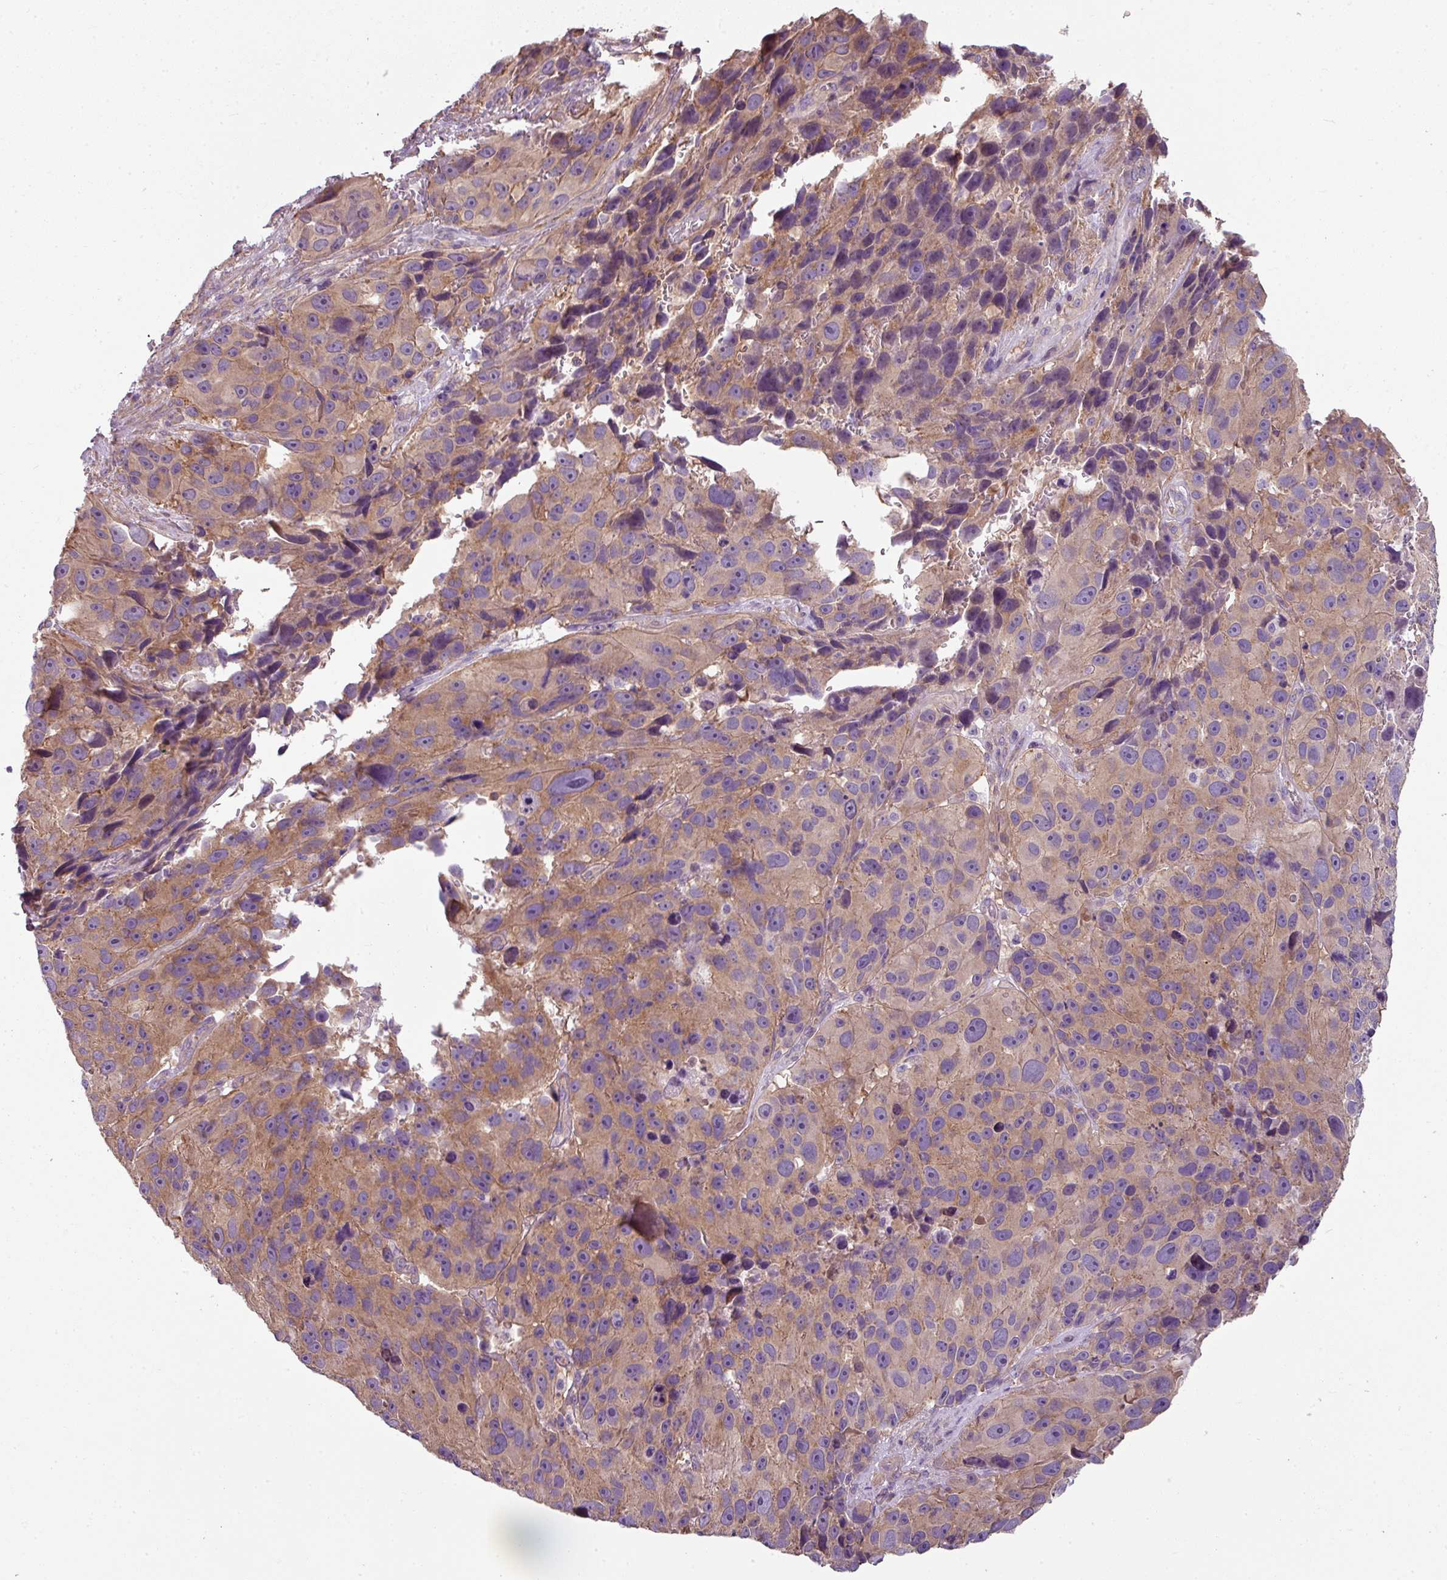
{"staining": {"intensity": "moderate", "quantity": "25%-75%", "location": "cytoplasmic/membranous"}, "tissue": "melanoma", "cell_type": "Tumor cells", "image_type": "cancer", "snomed": [{"axis": "morphology", "description": "Malignant melanoma, NOS"}, {"axis": "topography", "description": "Skin"}], "caption": "Protein expression analysis of human malignant melanoma reveals moderate cytoplasmic/membranous positivity in approximately 25%-75% of tumor cells. The staining was performed using DAB, with brown indicating positive protein expression. Nuclei are stained blue with hematoxylin.", "gene": "PALS2", "patient": {"sex": "male", "age": 84}}